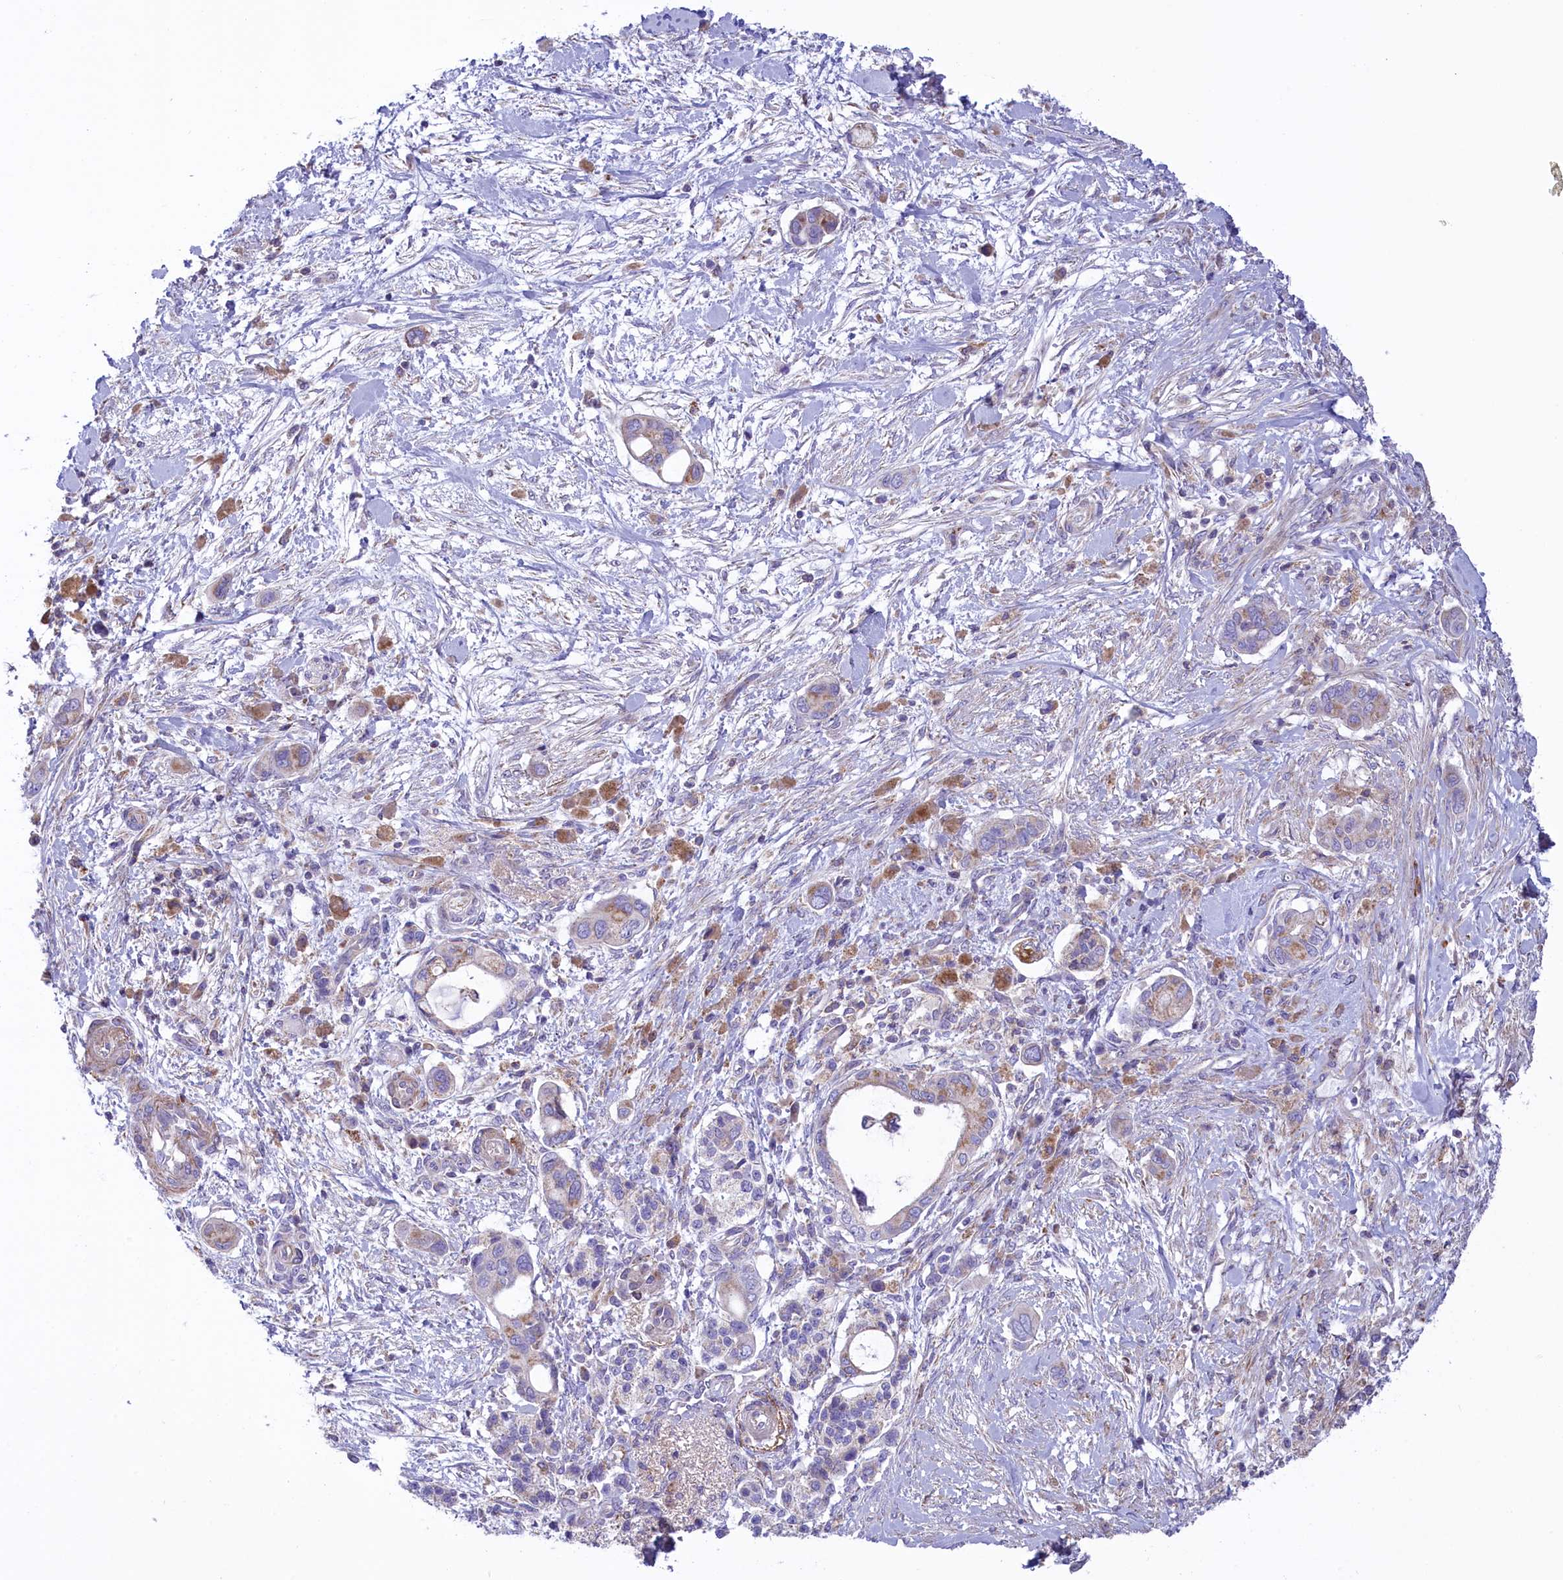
{"staining": {"intensity": "weak", "quantity": "<25%", "location": "cytoplasmic/membranous"}, "tissue": "pancreatic cancer", "cell_type": "Tumor cells", "image_type": "cancer", "snomed": [{"axis": "morphology", "description": "Adenocarcinoma, NOS"}, {"axis": "topography", "description": "Pancreas"}], "caption": "High power microscopy image of an immunohistochemistry (IHC) histopathology image of adenocarcinoma (pancreatic), revealing no significant positivity in tumor cells.", "gene": "CORO7-PAM16", "patient": {"sex": "male", "age": 68}}